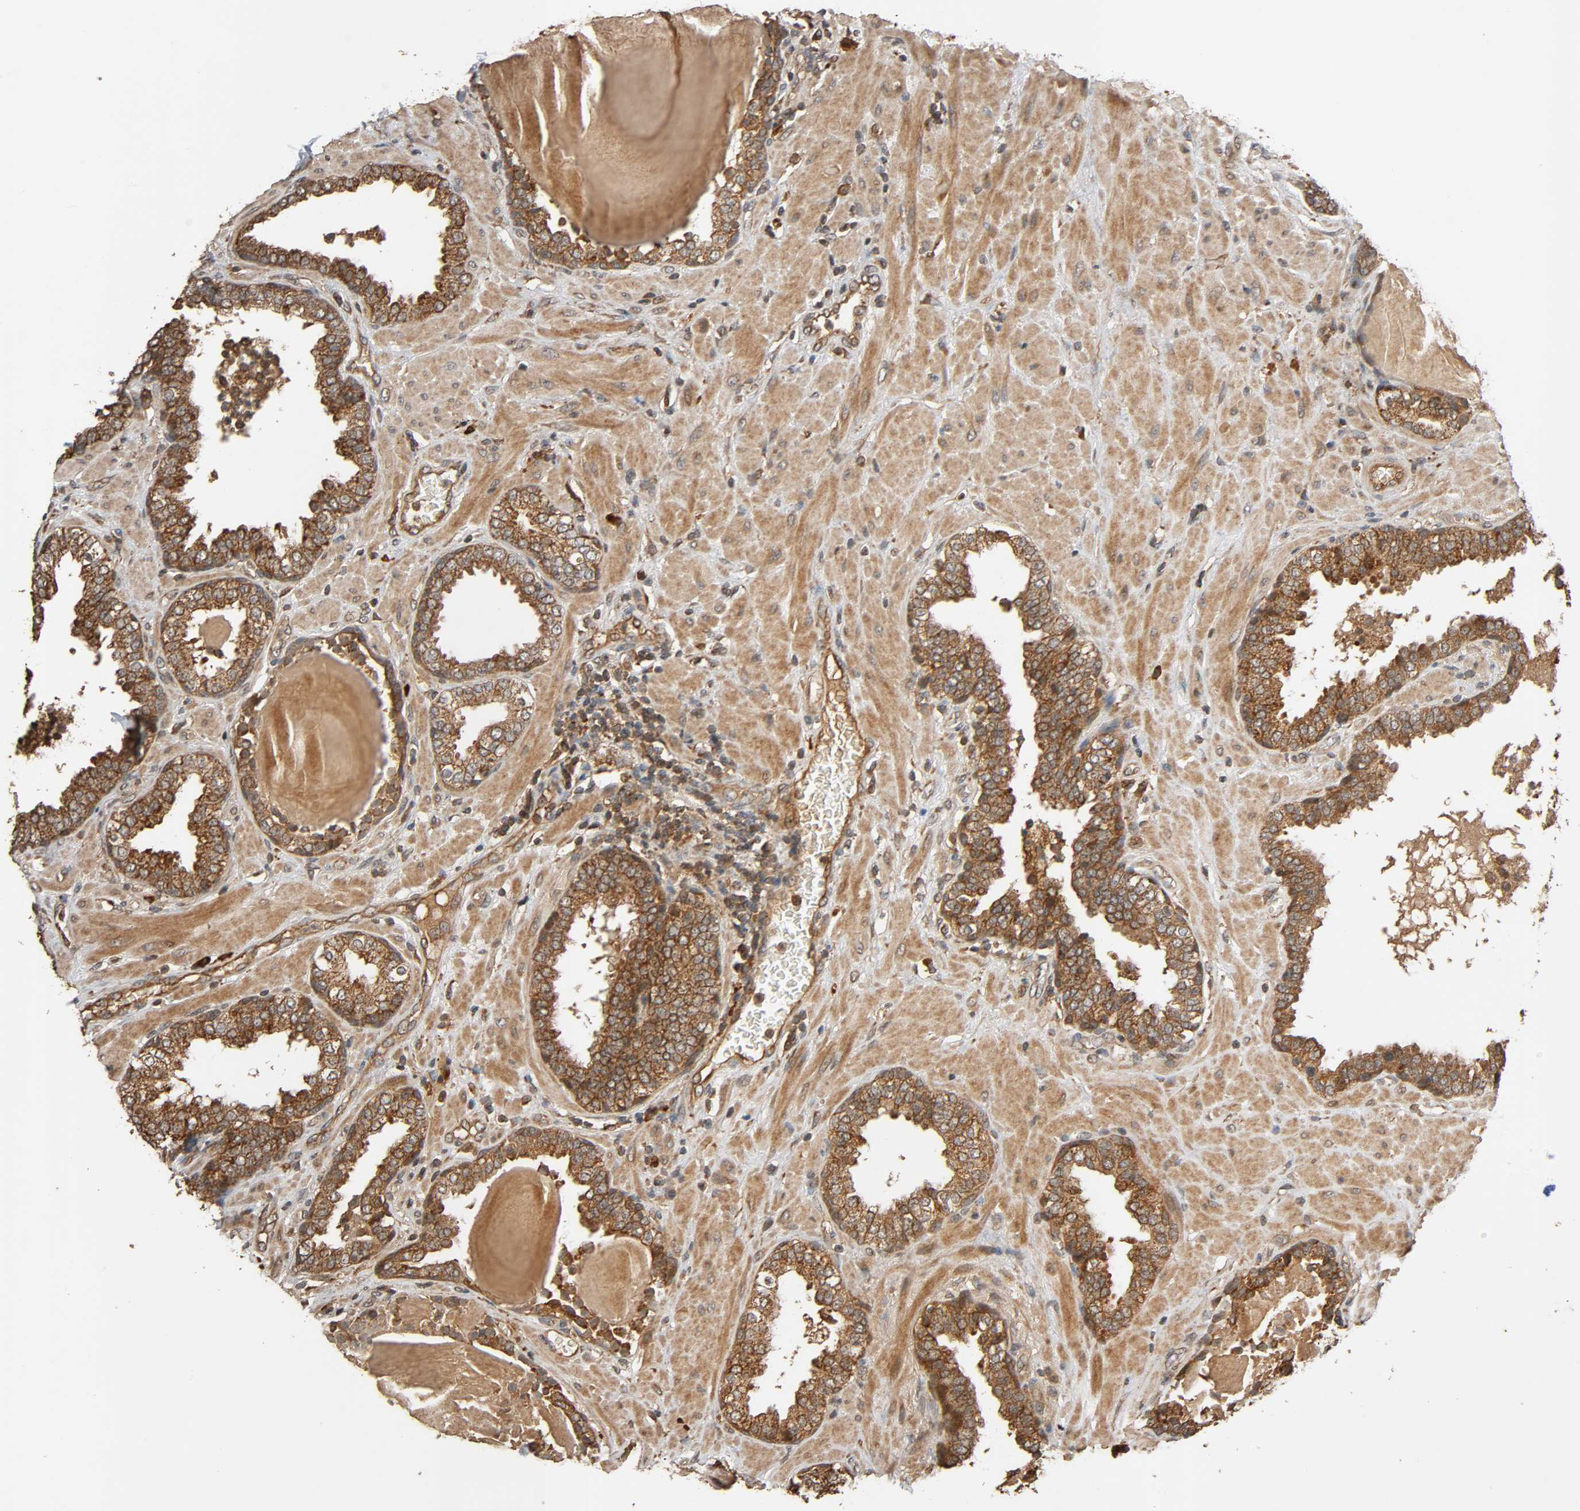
{"staining": {"intensity": "strong", "quantity": ">75%", "location": "cytoplasmic/membranous"}, "tissue": "prostate", "cell_type": "Glandular cells", "image_type": "normal", "snomed": [{"axis": "morphology", "description": "Normal tissue, NOS"}, {"axis": "topography", "description": "Prostate"}], "caption": "Immunohistochemistry of unremarkable human prostate shows high levels of strong cytoplasmic/membranous positivity in approximately >75% of glandular cells. The staining is performed using DAB (3,3'-diaminobenzidine) brown chromogen to label protein expression. The nuclei are counter-stained blue using hematoxylin.", "gene": "MAP3K8", "patient": {"sex": "male", "age": 51}}